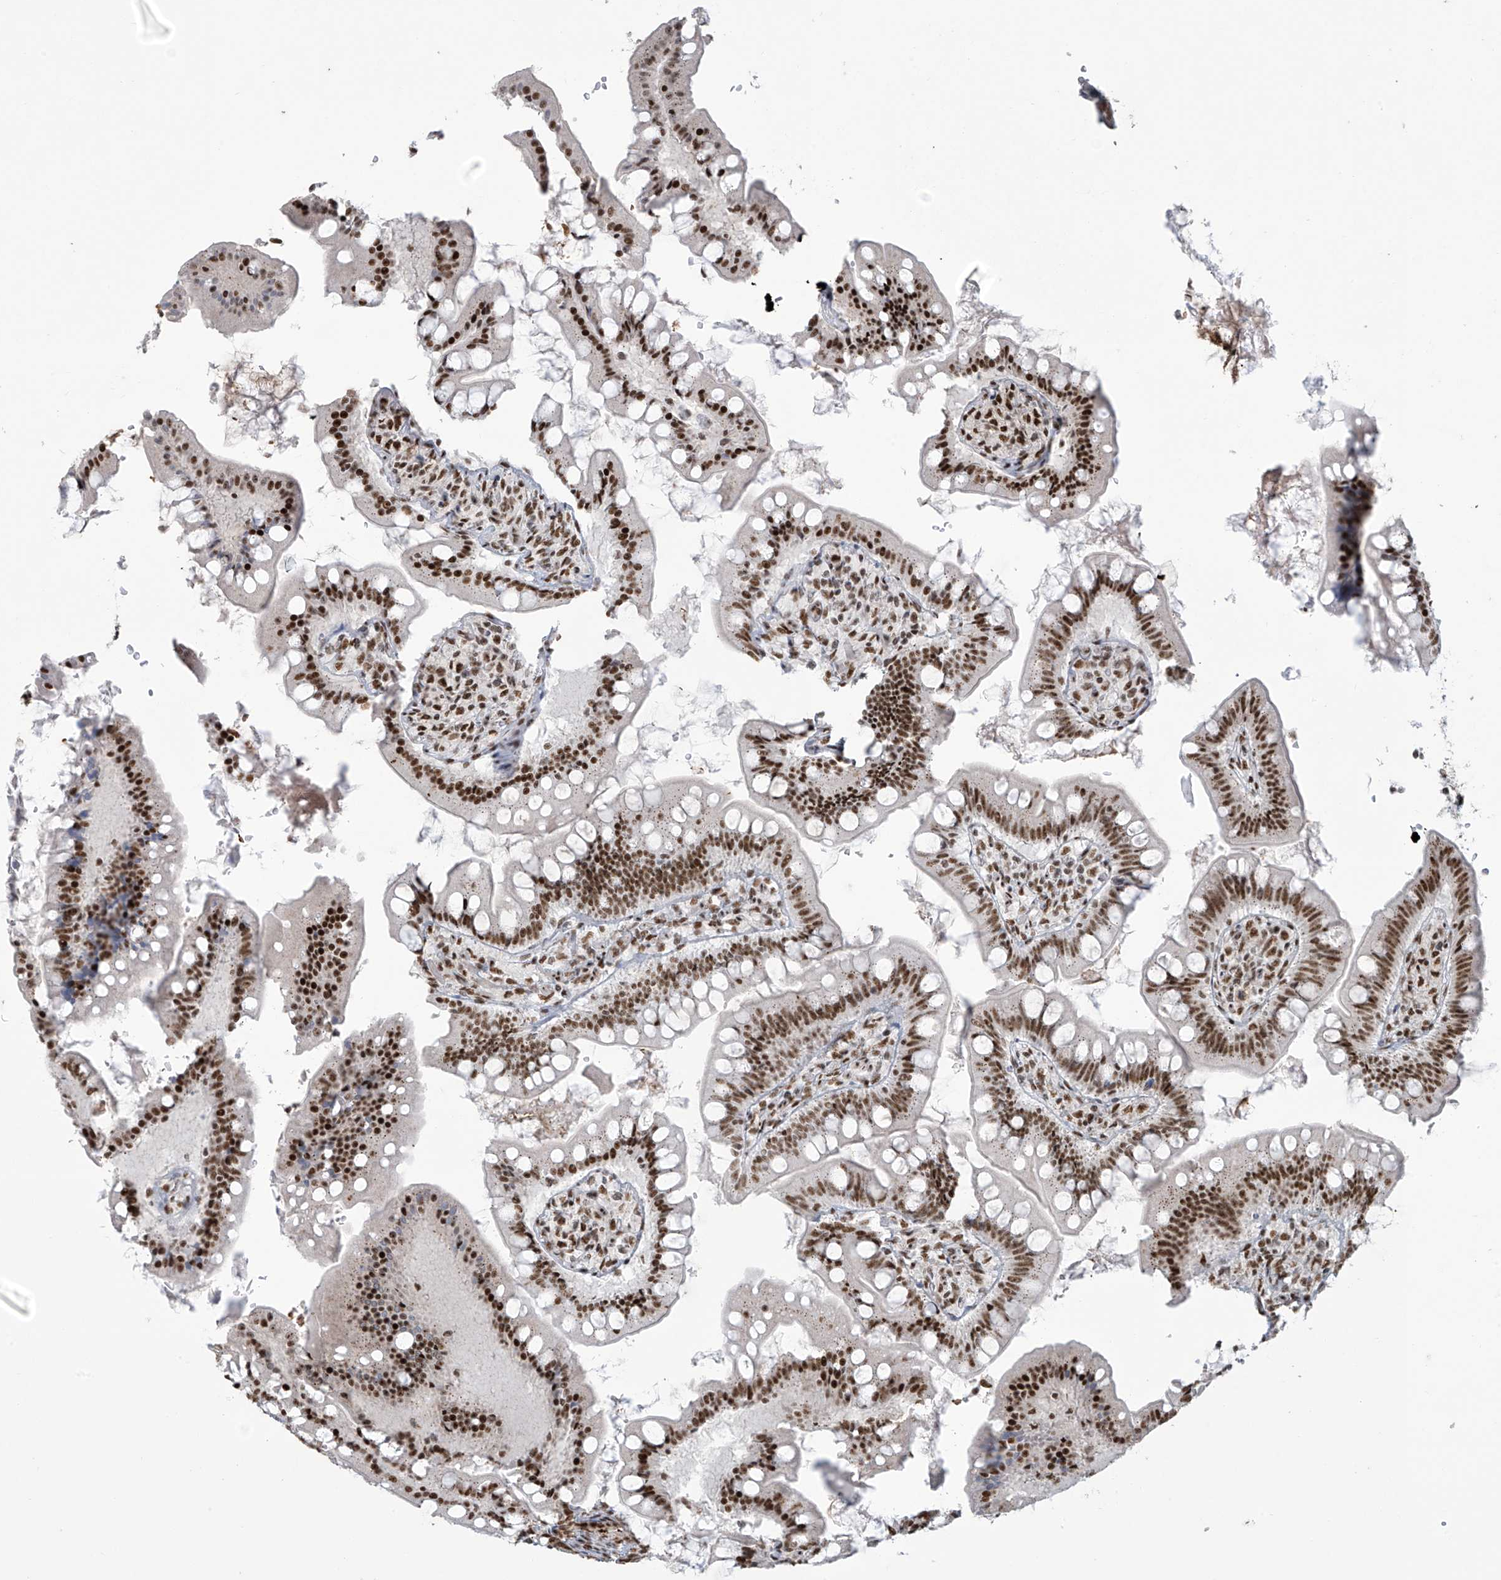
{"staining": {"intensity": "strong", "quantity": ">75%", "location": "nuclear"}, "tissue": "small intestine", "cell_type": "Glandular cells", "image_type": "normal", "snomed": [{"axis": "morphology", "description": "Normal tissue, NOS"}, {"axis": "topography", "description": "Small intestine"}], "caption": "Immunohistochemical staining of unremarkable small intestine exhibits high levels of strong nuclear positivity in about >75% of glandular cells. (brown staining indicates protein expression, while blue staining denotes nuclei).", "gene": "MS4A6A", "patient": {"sex": "male", "age": 7}}